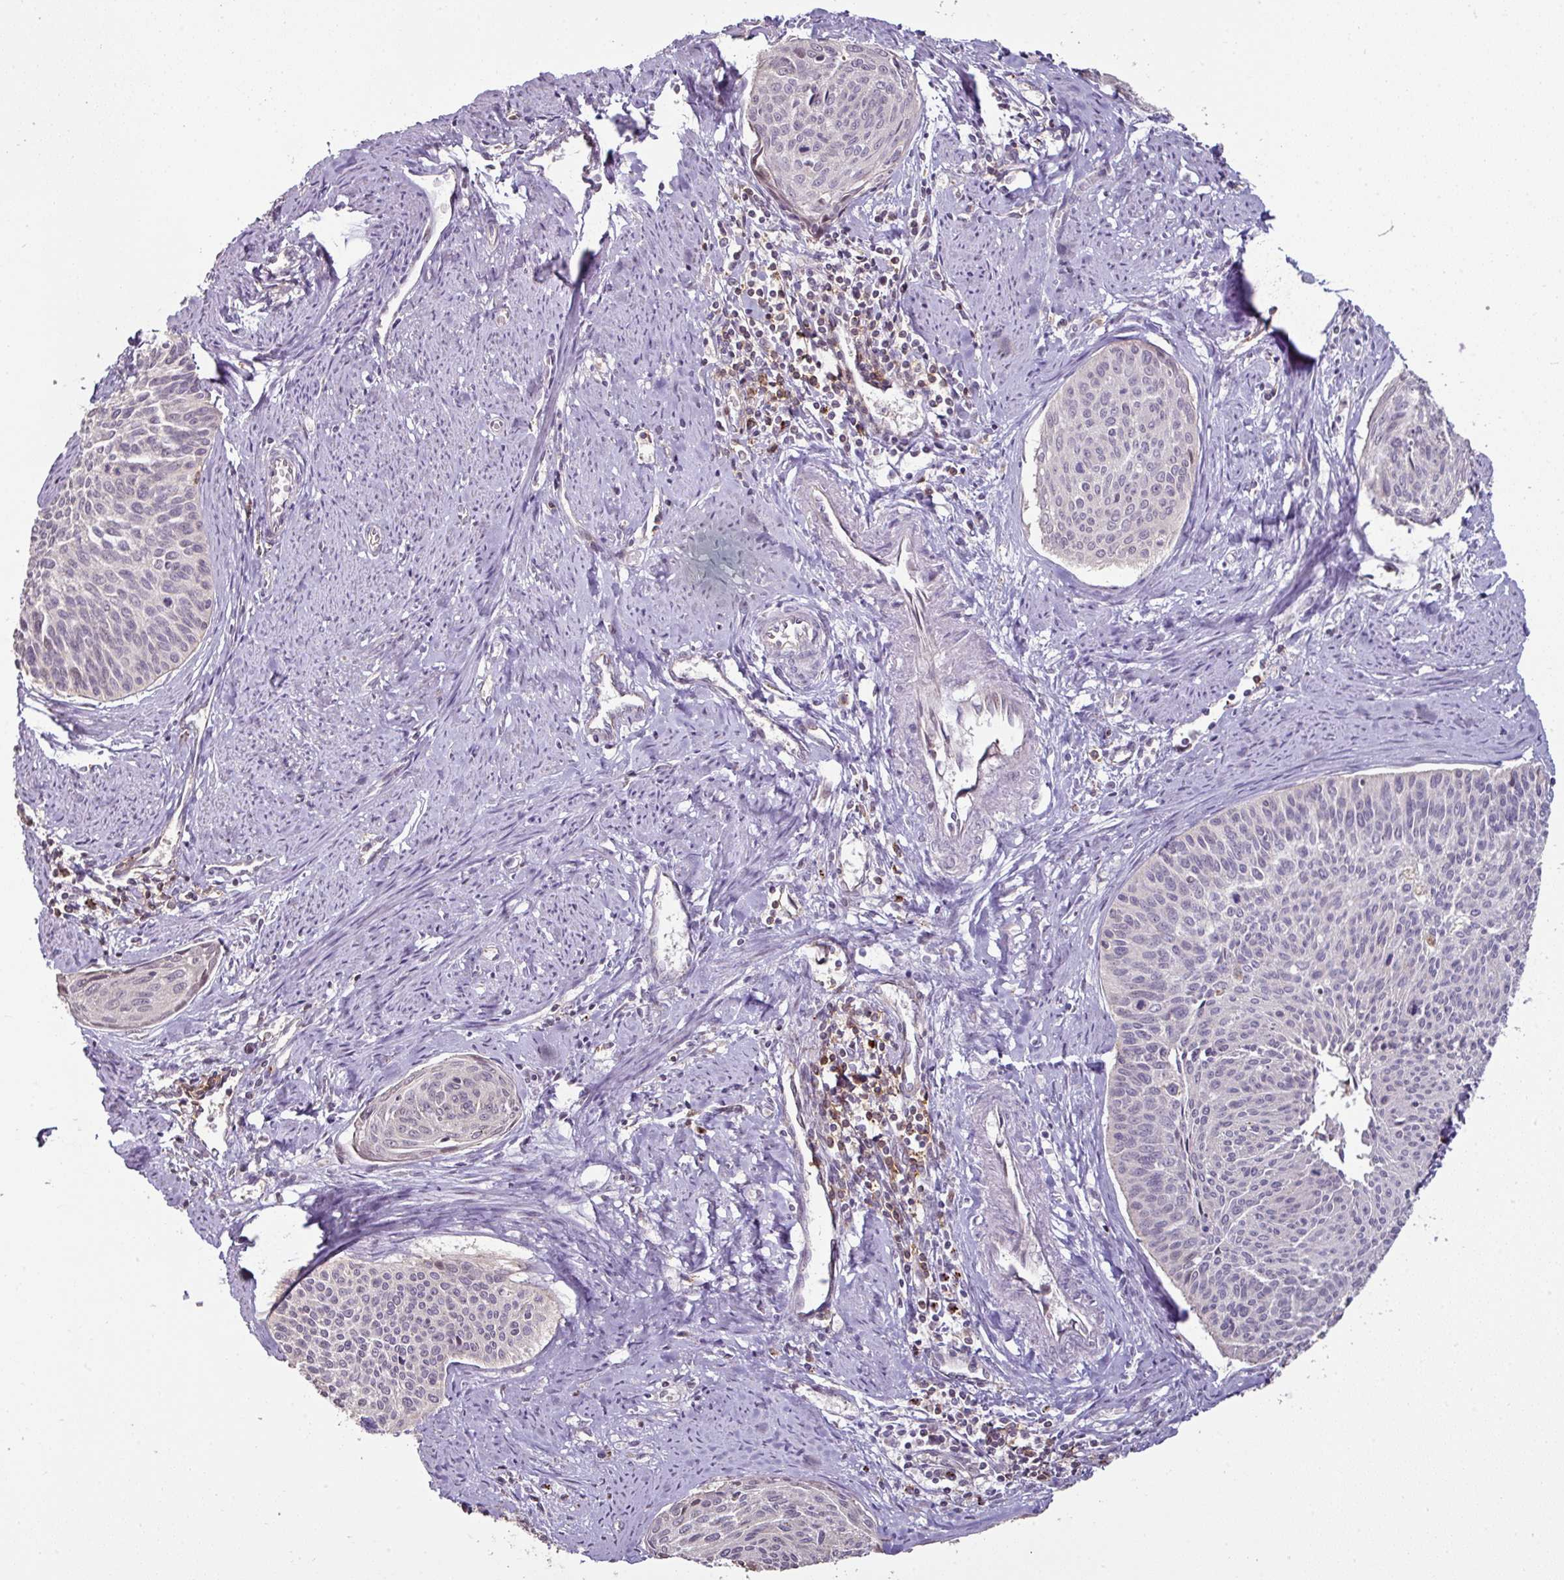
{"staining": {"intensity": "negative", "quantity": "none", "location": "none"}, "tissue": "cervical cancer", "cell_type": "Tumor cells", "image_type": "cancer", "snomed": [{"axis": "morphology", "description": "Squamous cell carcinoma, NOS"}, {"axis": "topography", "description": "Cervix"}], "caption": "Immunohistochemical staining of cervical cancer (squamous cell carcinoma) shows no significant expression in tumor cells.", "gene": "CXCR5", "patient": {"sex": "female", "age": 55}}